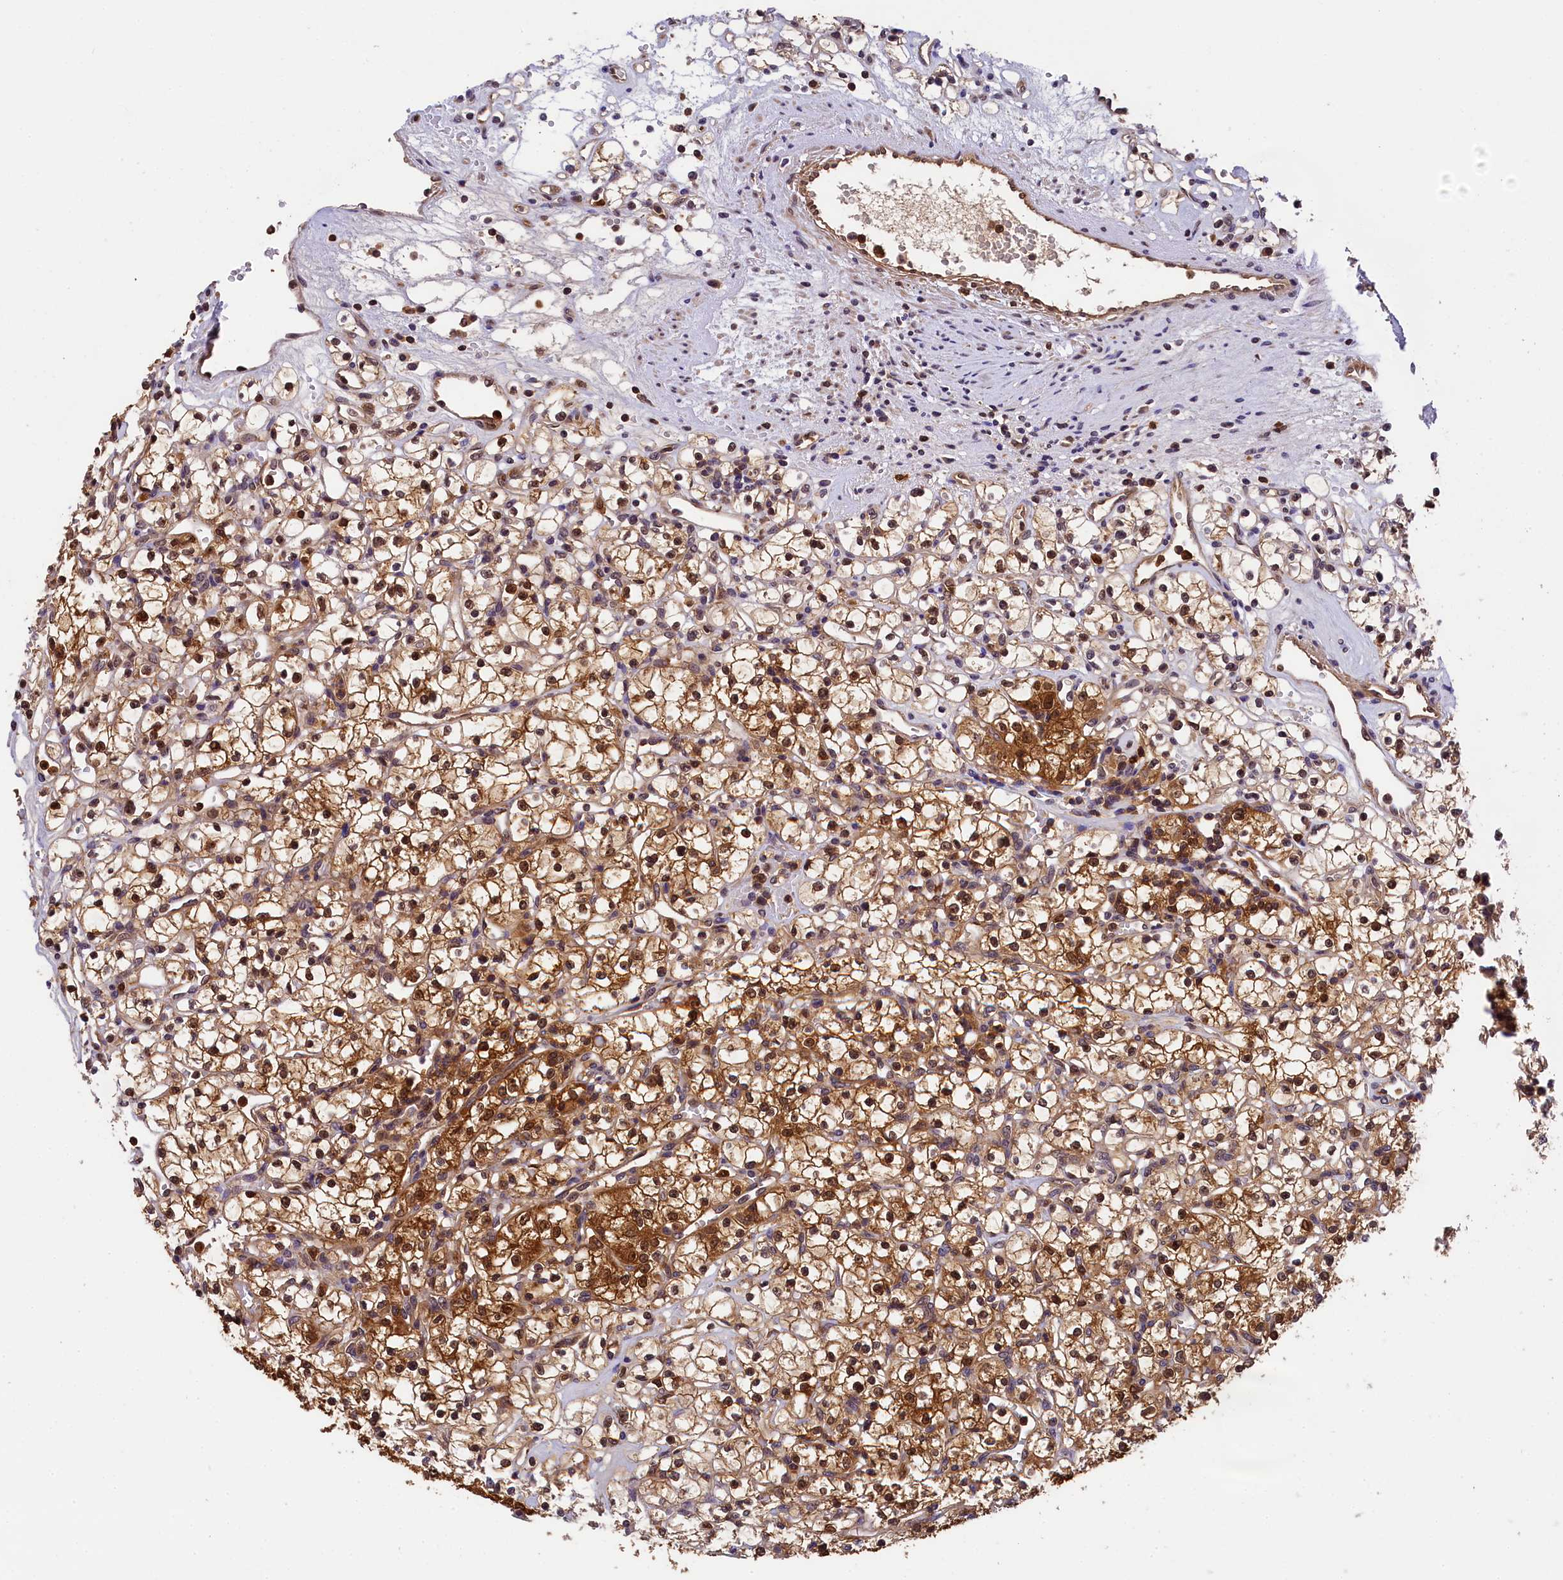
{"staining": {"intensity": "strong", "quantity": ">75%", "location": "cytoplasmic/membranous,nuclear"}, "tissue": "renal cancer", "cell_type": "Tumor cells", "image_type": "cancer", "snomed": [{"axis": "morphology", "description": "Adenocarcinoma, NOS"}, {"axis": "topography", "description": "Kidney"}], "caption": "A histopathology image of human renal cancer stained for a protein shows strong cytoplasmic/membranous and nuclear brown staining in tumor cells.", "gene": "EIF6", "patient": {"sex": "female", "age": 59}}